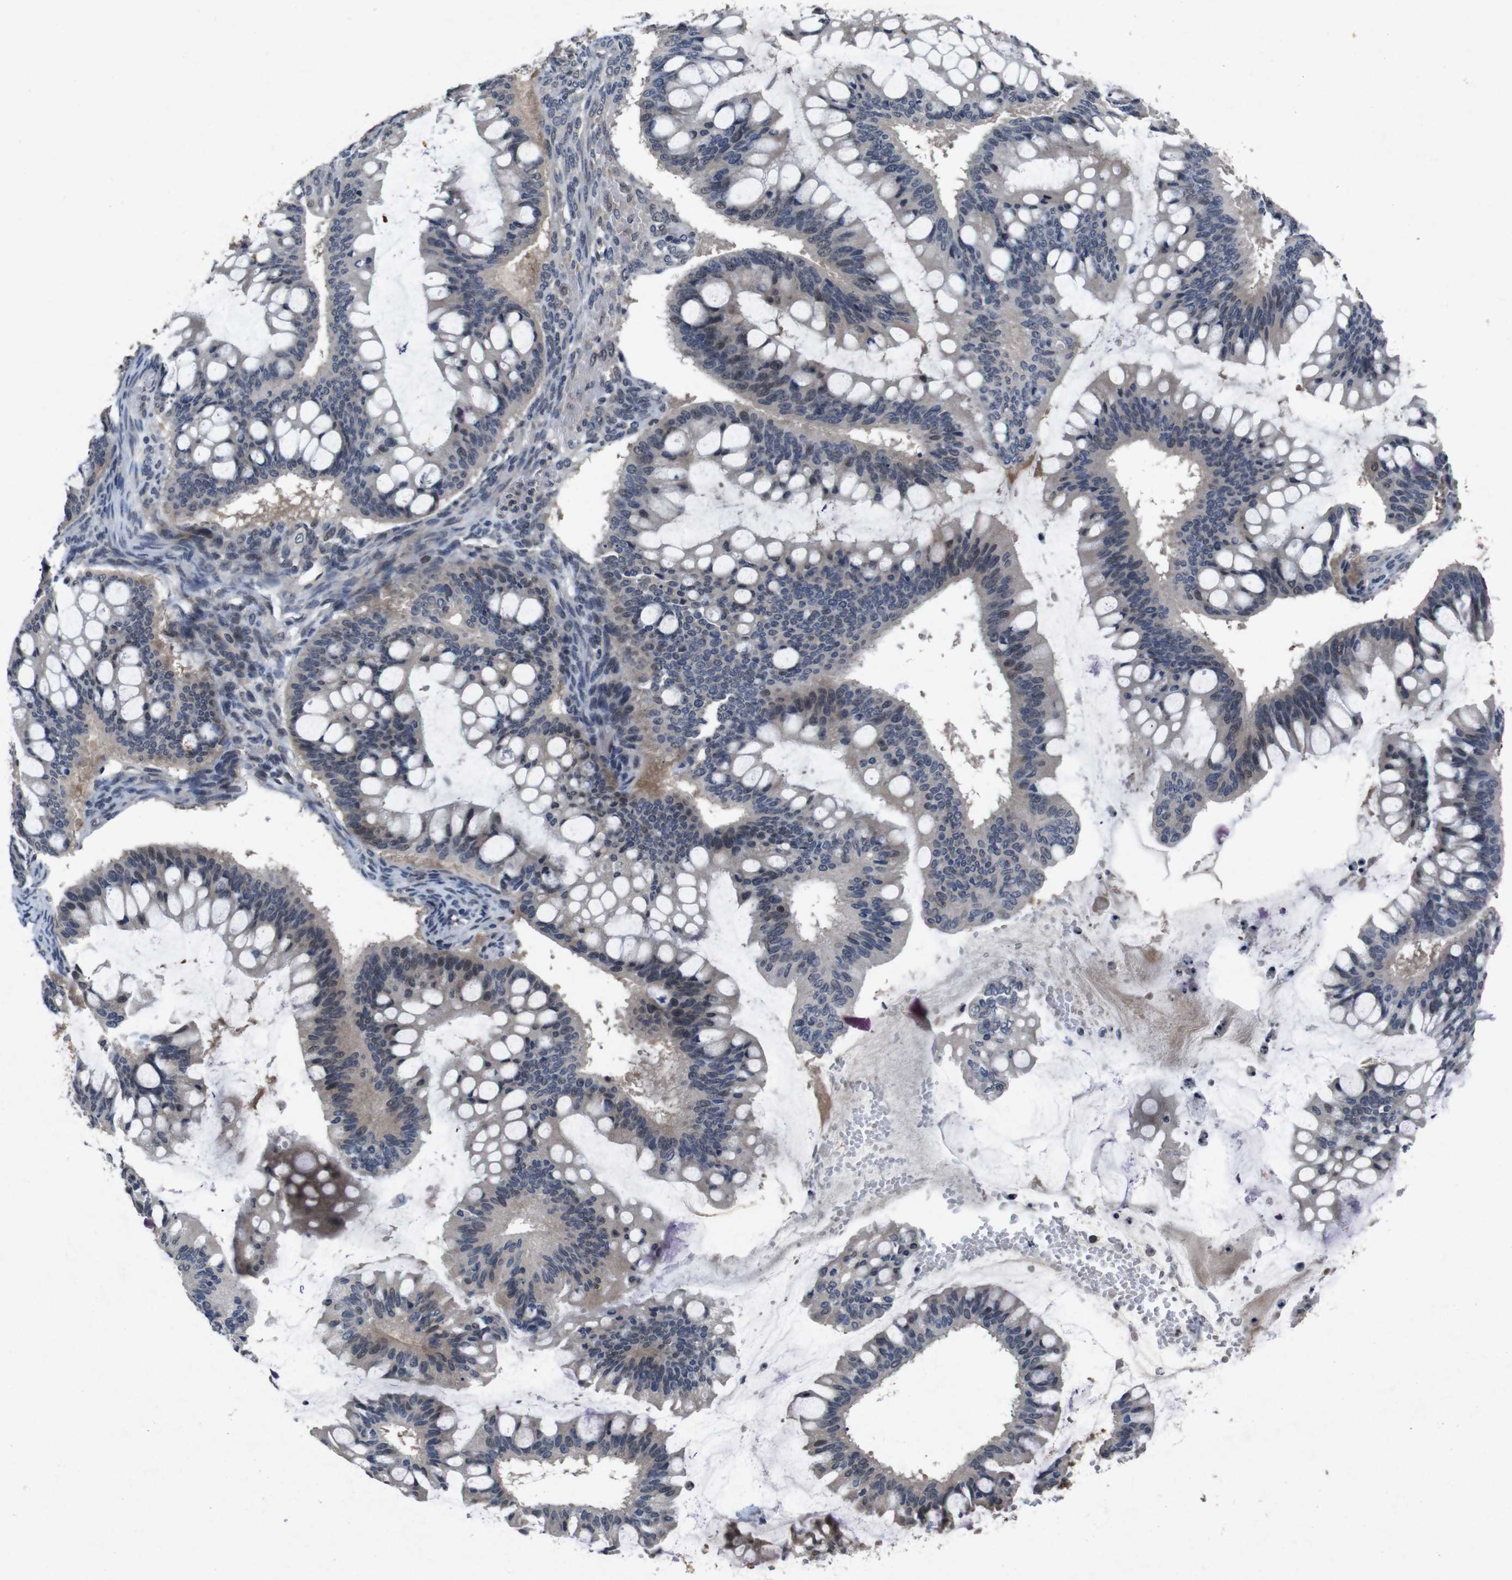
{"staining": {"intensity": "negative", "quantity": "none", "location": "none"}, "tissue": "ovarian cancer", "cell_type": "Tumor cells", "image_type": "cancer", "snomed": [{"axis": "morphology", "description": "Cystadenocarcinoma, mucinous, NOS"}, {"axis": "topography", "description": "Ovary"}], "caption": "DAB (3,3'-diaminobenzidine) immunohistochemical staining of ovarian cancer reveals no significant staining in tumor cells.", "gene": "AKT3", "patient": {"sex": "female", "age": 73}}